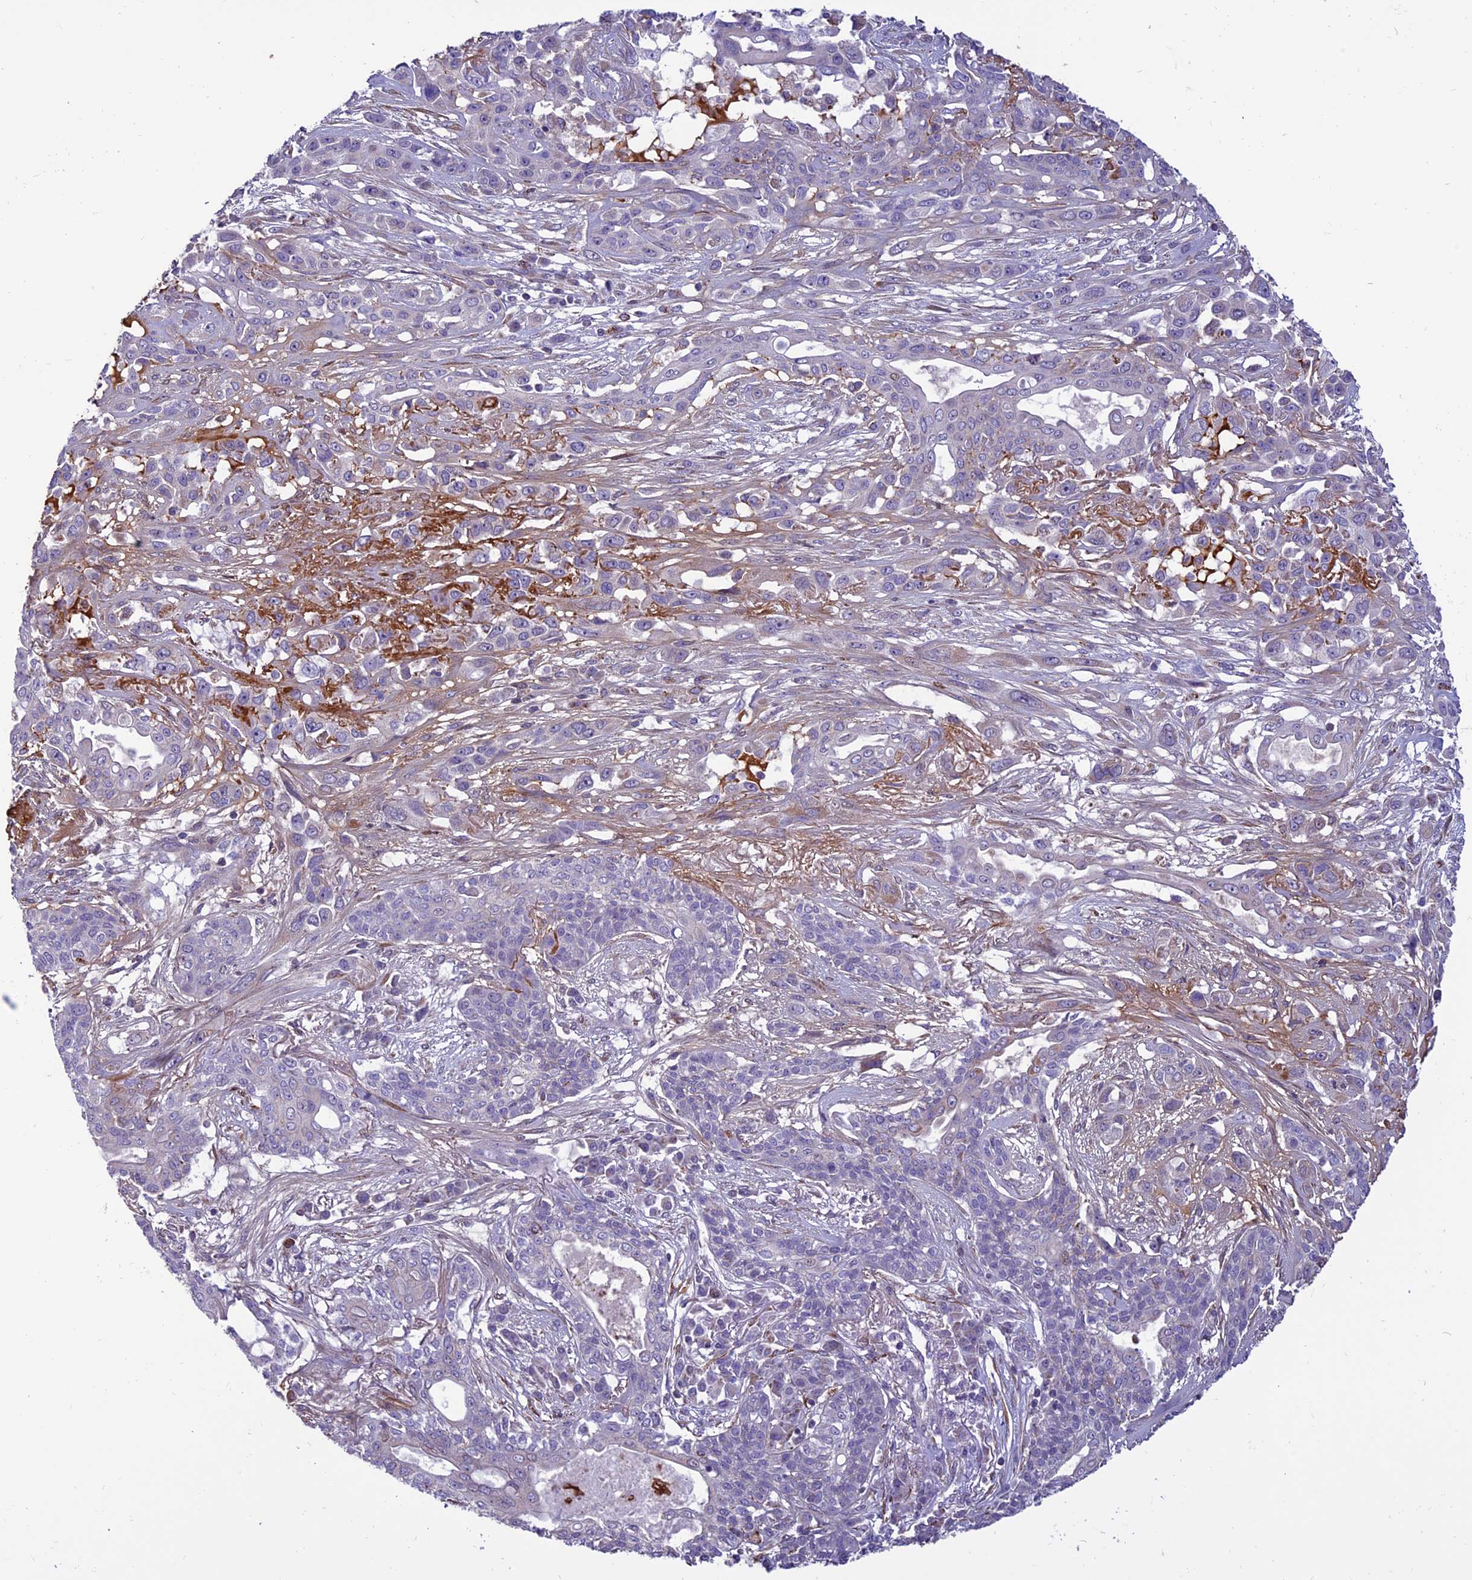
{"staining": {"intensity": "negative", "quantity": "none", "location": "none"}, "tissue": "lung cancer", "cell_type": "Tumor cells", "image_type": "cancer", "snomed": [{"axis": "morphology", "description": "Squamous cell carcinoma, NOS"}, {"axis": "topography", "description": "Lung"}], "caption": "Human lung cancer stained for a protein using immunohistochemistry displays no expression in tumor cells.", "gene": "MIEF2", "patient": {"sex": "female", "age": 70}}